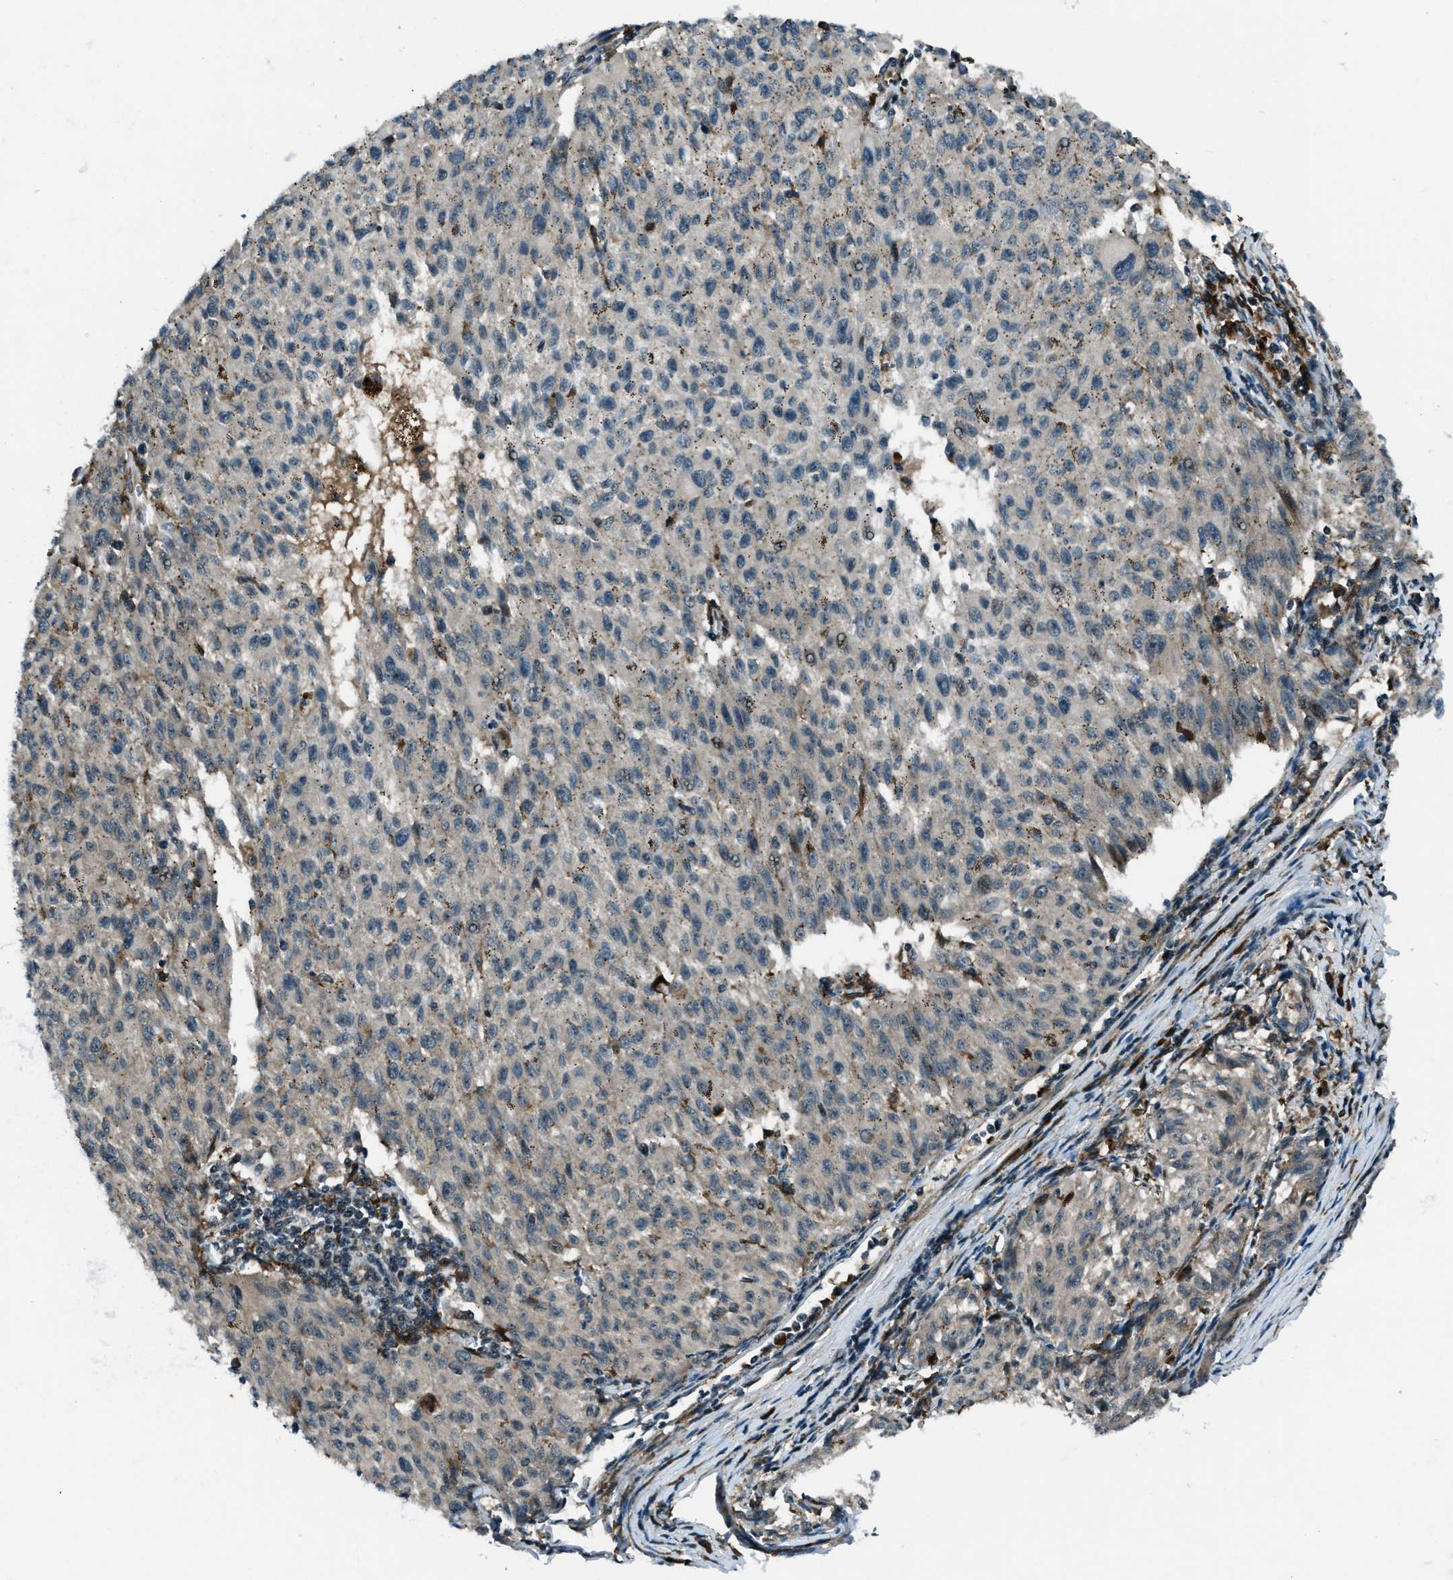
{"staining": {"intensity": "negative", "quantity": "none", "location": "none"}, "tissue": "melanoma", "cell_type": "Tumor cells", "image_type": "cancer", "snomed": [{"axis": "morphology", "description": "Malignant melanoma, NOS"}, {"axis": "topography", "description": "Skin"}], "caption": "Immunohistochemical staining of melanoma reveals no significant expression in tumor cells.", "gene": "ACTL9", "patient": {"sex": "female", "age": 72}}